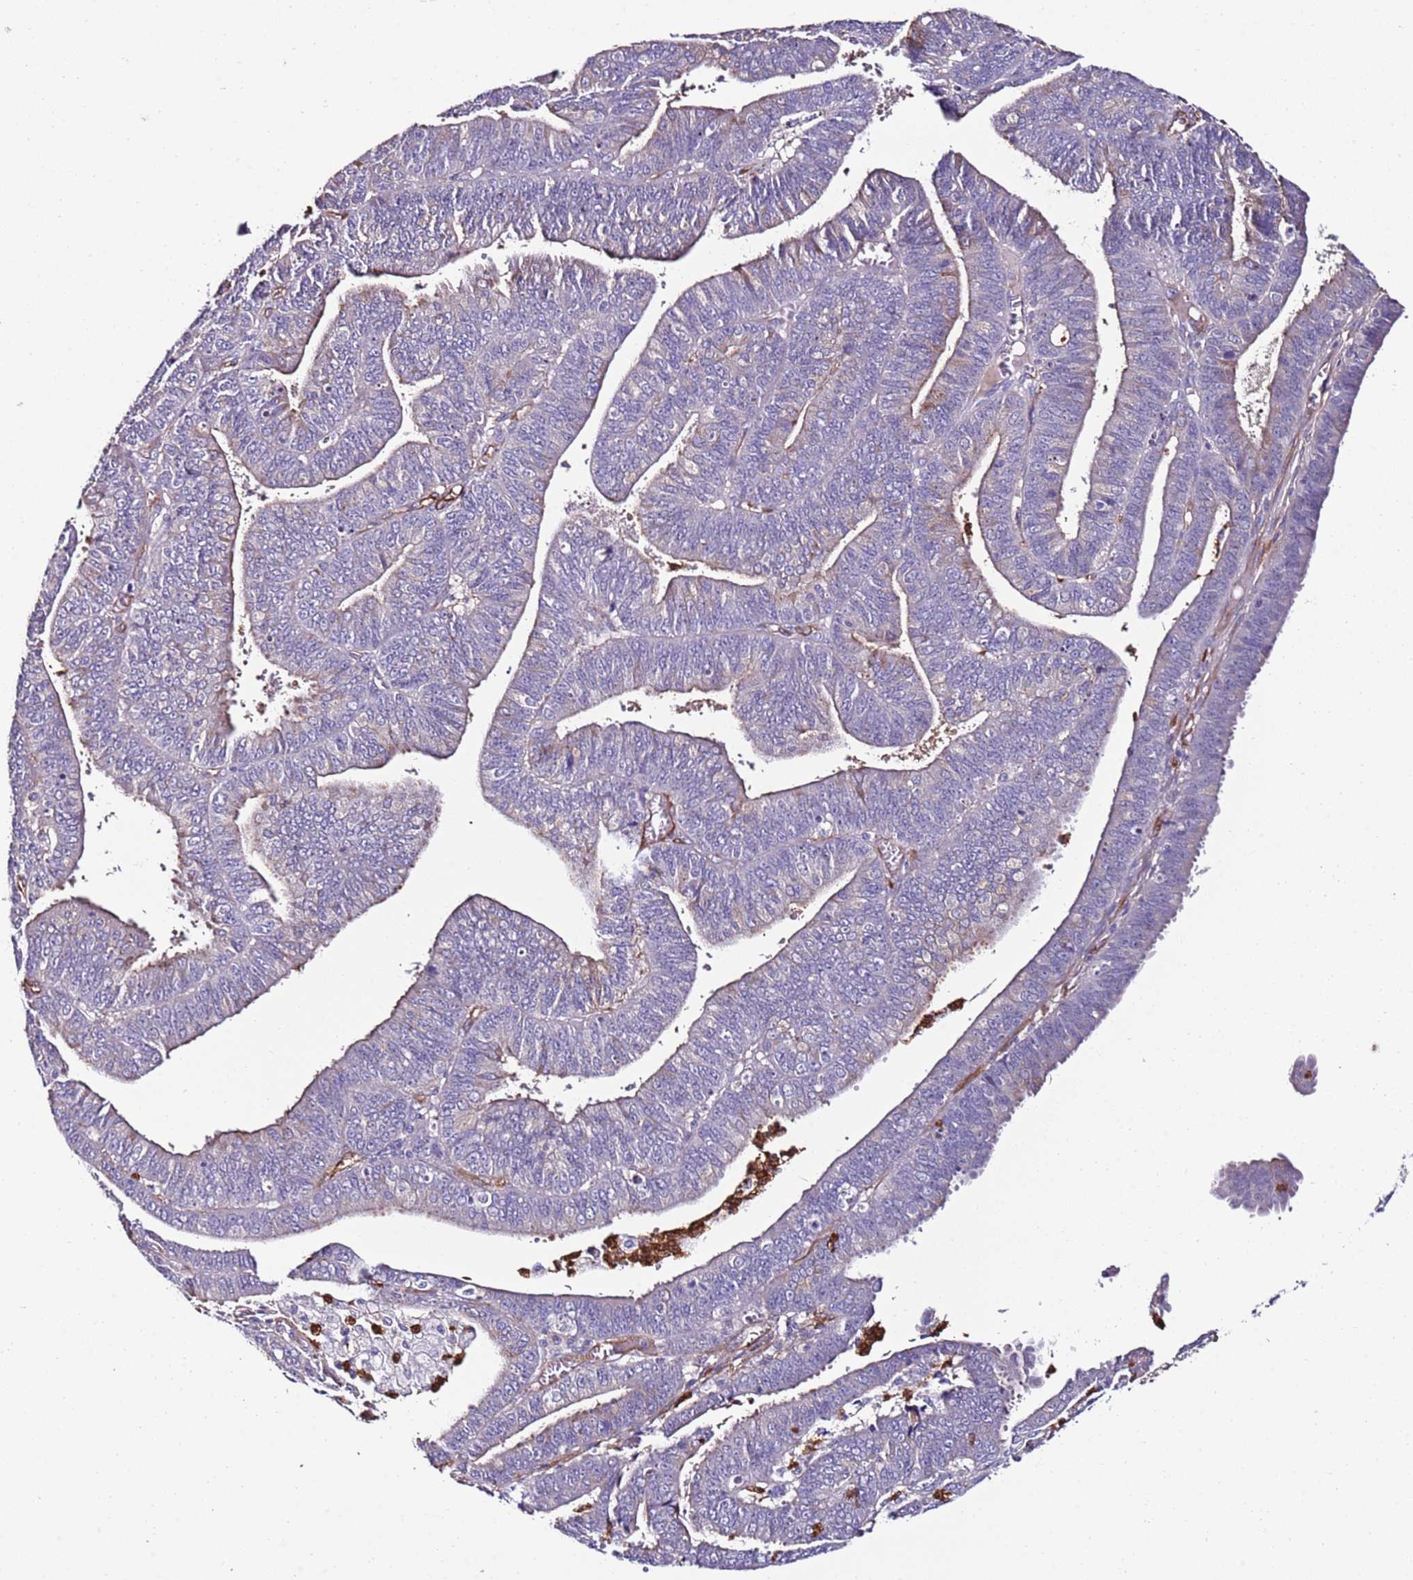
{"staining": {"intensity": "negative", "quantity": "none", "location": "none"}, "tissue": "endometrial cancer", "cell_type": "Tumor cells", "image_type": "cancer", "snomed": [{"axis": "morphology", "description": "Adenocarcinoma, NOS"}, {"axis": "topography", "description": "Endometrium"}], "caption": "Image shows no significant protein expression in tumor cells of endometrial cancer (adenocarcinoma). (Brightfield microscopy of DAB immunohistochemistry (IHC) at high magnification).", "gene": "FAM174C", "patient": {"sex": "female", "age": 73}}